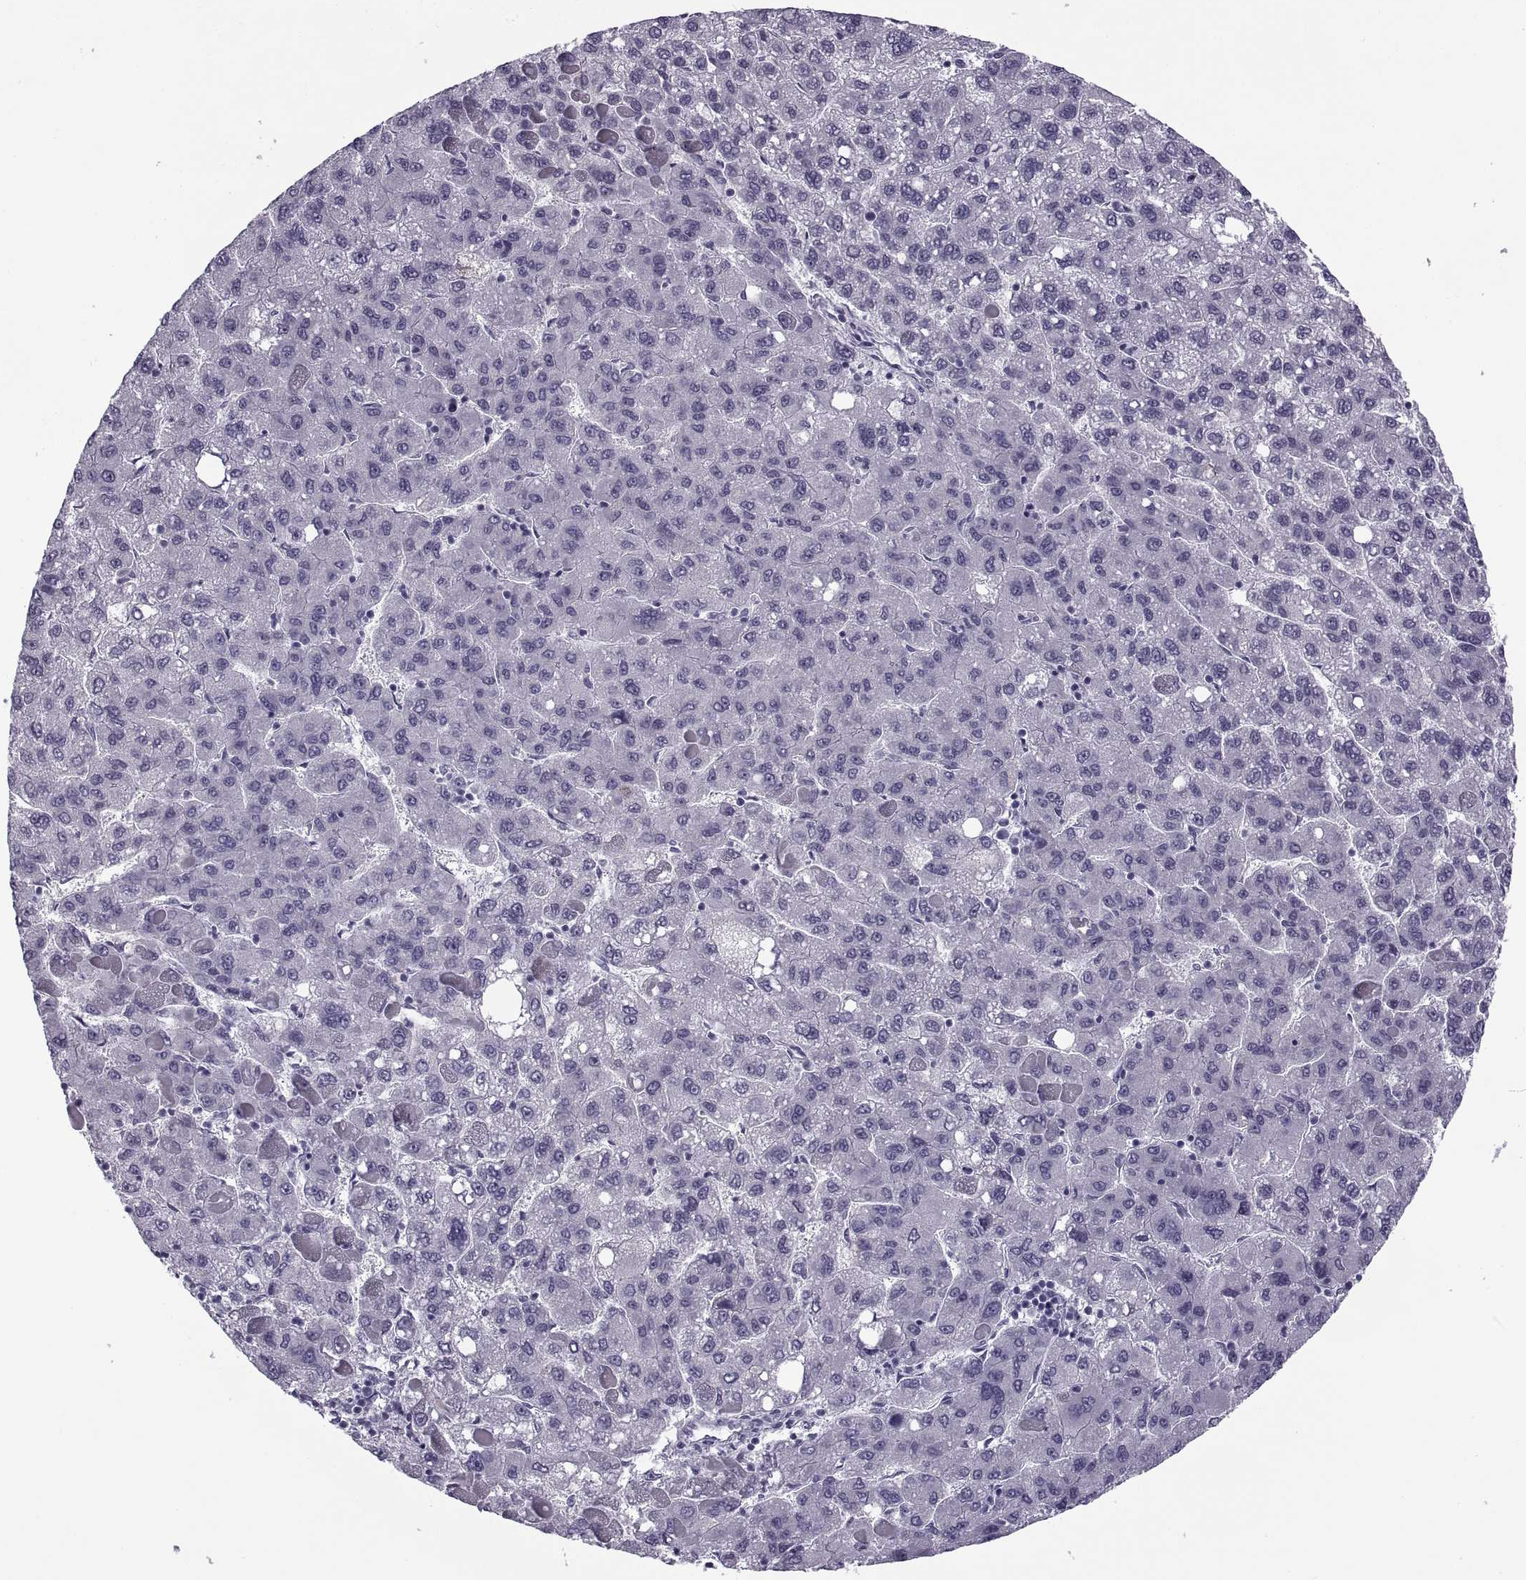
{"staining": {"intensity": "negative", "quantity": "none", "location": "none"}, "tissue": "liver cancer", "cell_type": "Tumor cells", "image_type": "cancer", "snomed": [{"axis": "morphology", "description": "Carcinoma, Hepatocellular, NOS"}, {"axis": "topography", "description": "Liver"}], "caption": "Tumor cells are negative for brown protein staining in liver hepatocellular carcinoma.", "gene": "TBC1D3G", "patient": {"sex": "female", "age": 82}}